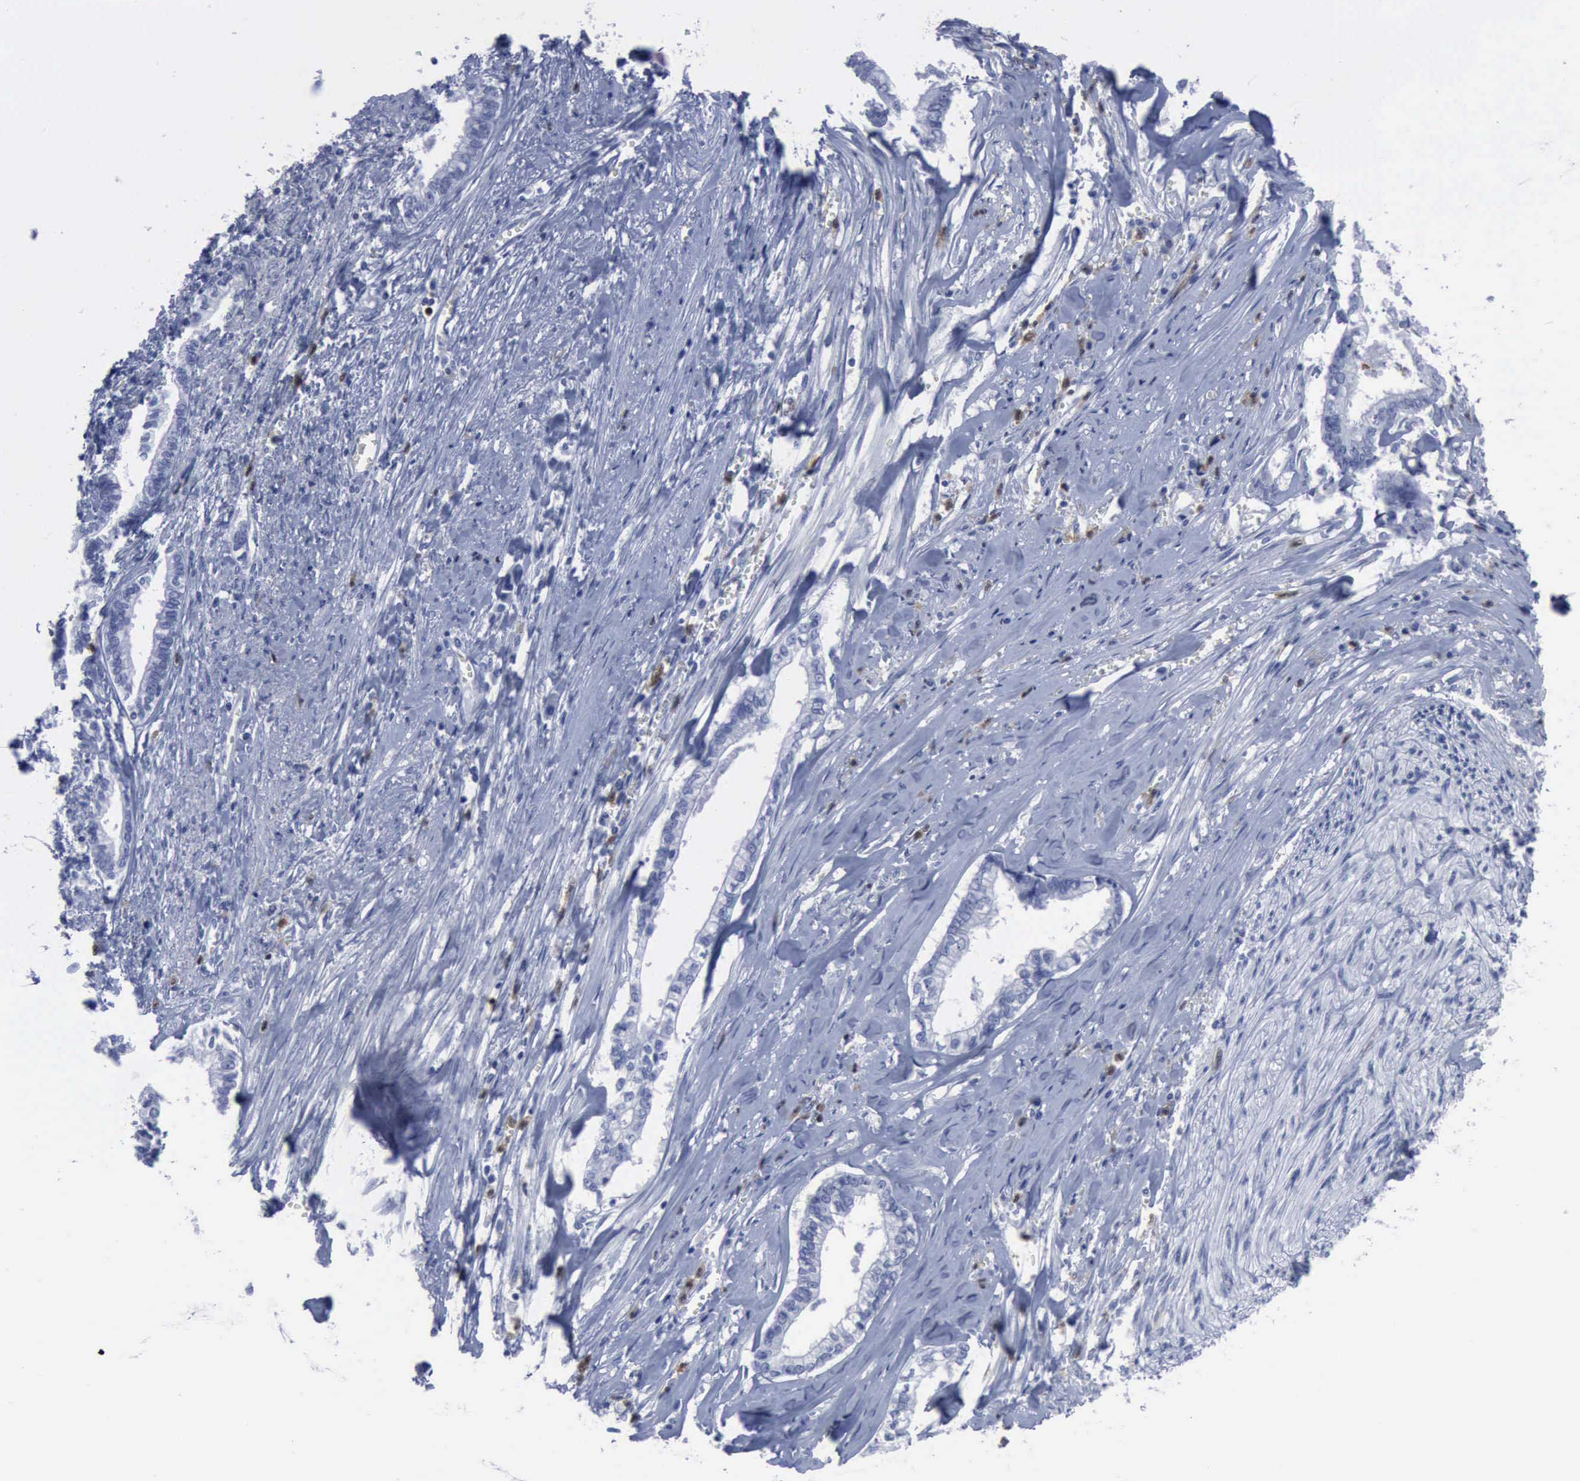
{"staining": {"intensity": "negative", "quantity": "none", "location": "none"}, "tissue": "liver cancer", "cell_type": "Tumor cells", "image_type": "cancer", "snomed": [{"axis": "morphology", "description": "Cholangiocarcinoma"}, {"axis": "topography", "description": "Liver"}], "caption": "Immunohistochemistry (IHC) histopathology image of liver cancer (cholangiocarcinoma) stained for a protein (brown), which exhibits no expression in tumor cells. Brightfield microscopy of IHC stained with DAB (3,3'-diaminobenzidine) (brown) and hematoxylin (blue), captured at high magnification.", "gene": "CSTA", "patient": {"sex": "male", "age": 57}}